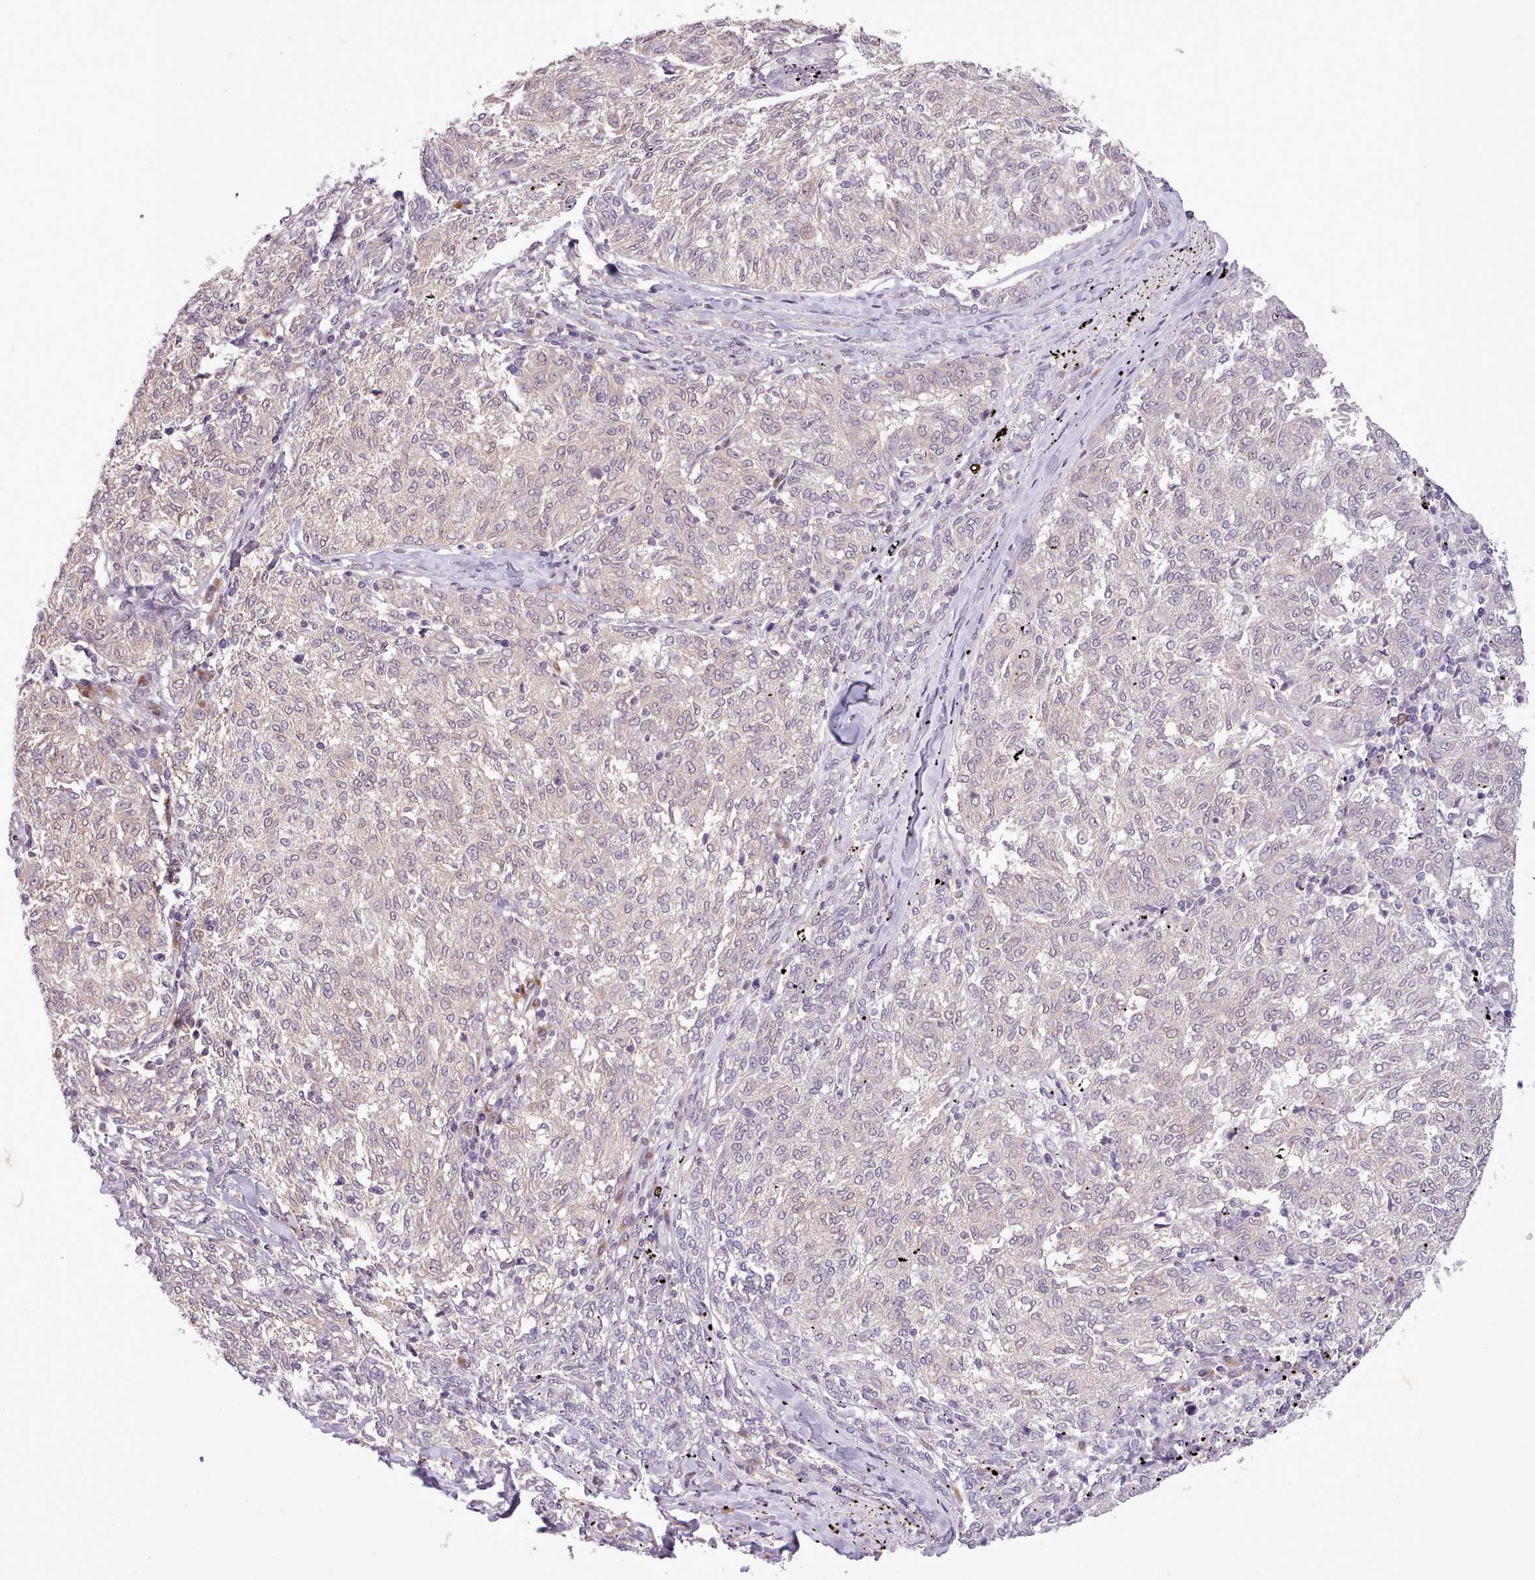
{"staining": {"intensity": "negative", "quantity": "none", "location": "none"}, "tissue": "melanoma", "cell_type": "Tumor cells", "image_type": "cancer", "snomed": [{"axis": "morphology", "description": "Malignant melanoma, NOS"}, {"axis": "topography", "description": "Skin"}], "caption": "The image displays no significant positivity in tumor cells of malignant melanoma.", "gene": "NMRK1", "patient": {"sex": "female", "age": 72}}